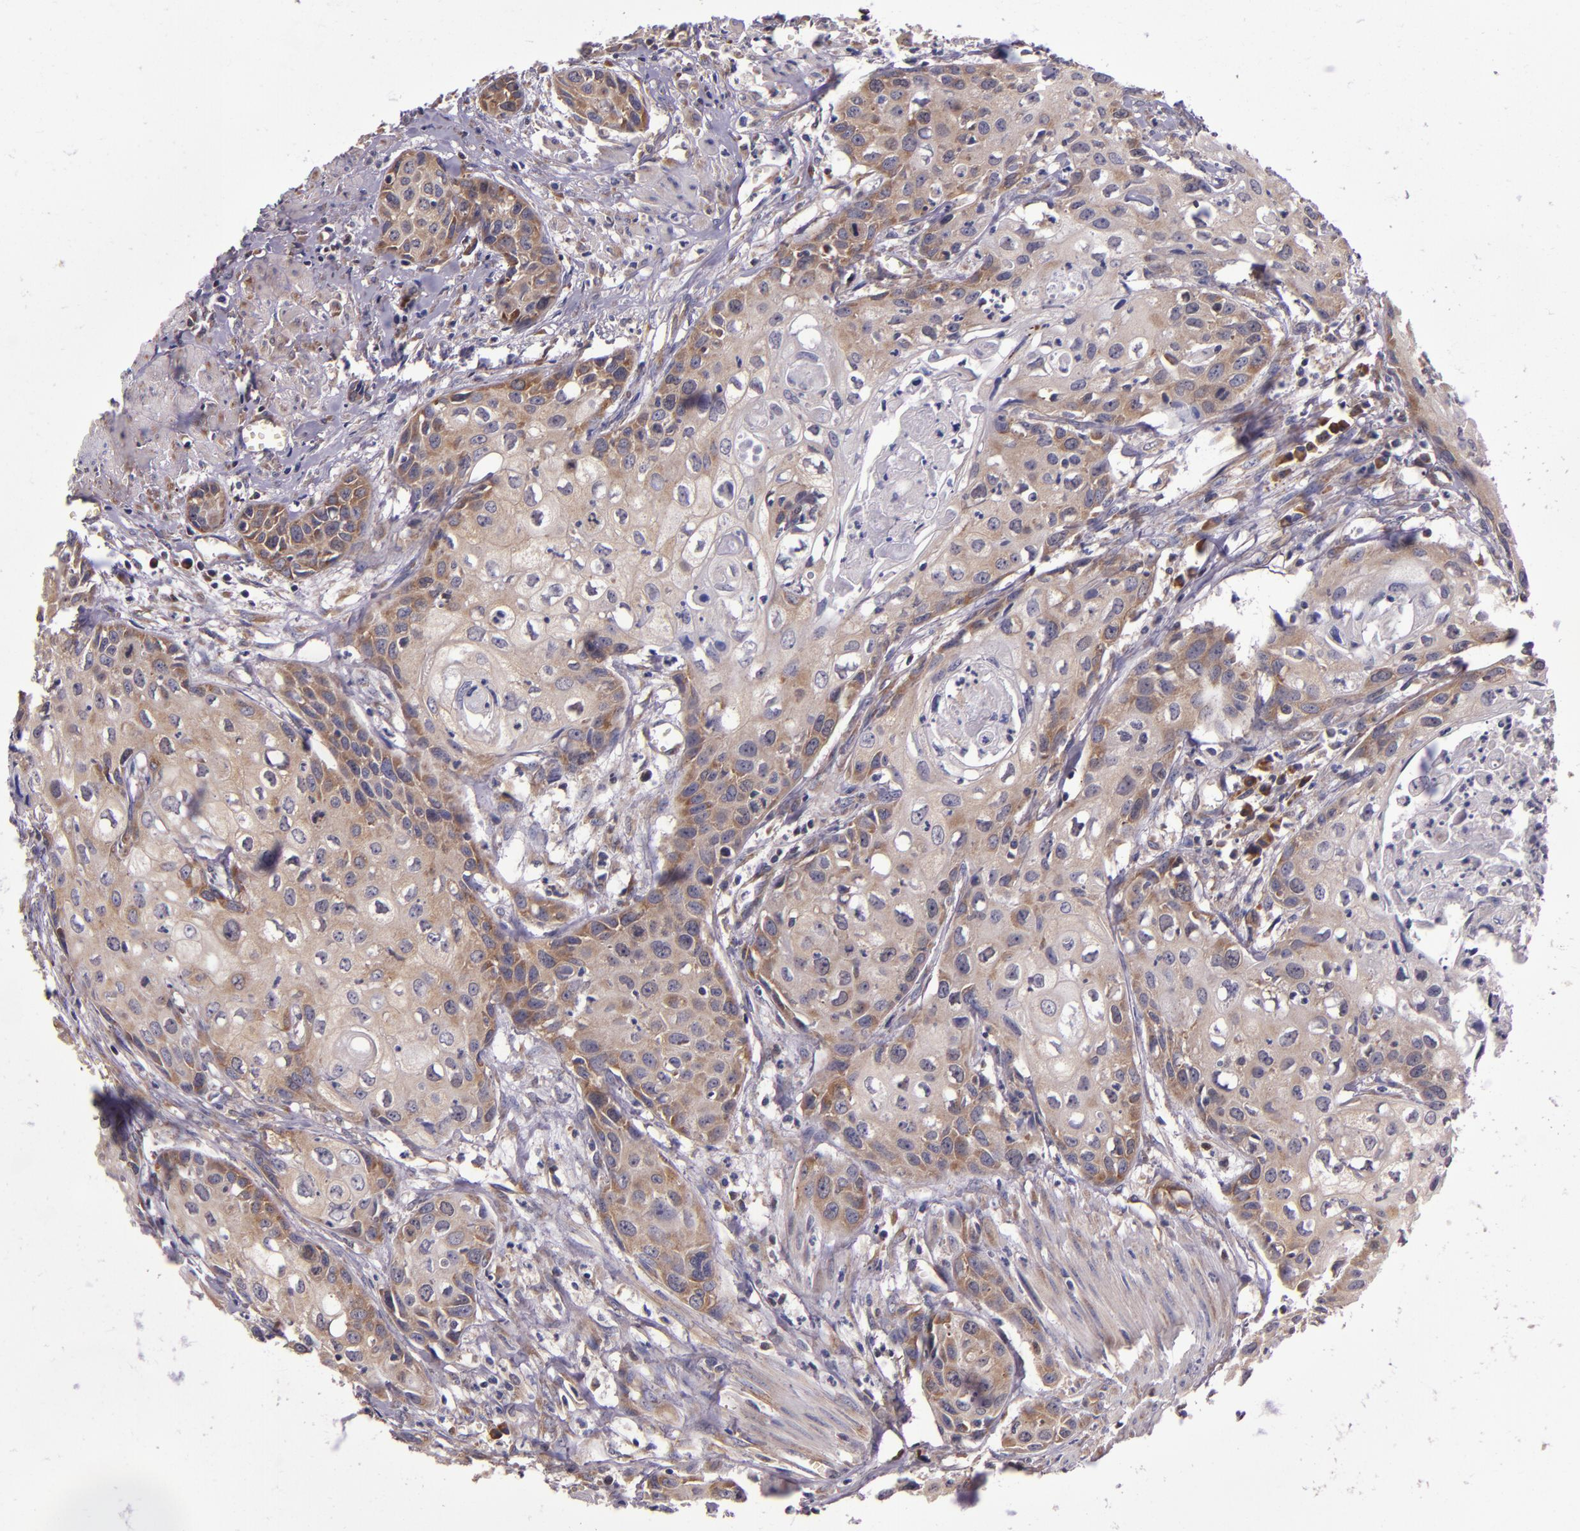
{"staining": {"intensity": "moderate", "quantity": ">75%", "location": "cytoplasmic/membranous"}, "tissue": "urothelial cancer", "cell_type": "Tumor cells", "image_type": "cancer", "snomed": [{"axis": "morphology", "description": "Urothelial carcinoma, High grade"}, {"axis": "topography", "description": "Urinary bladder"}], "caption": "Brown immunohistochemical staining in high-grade urothelial carcinoma reveals moderate cytoplasmic/membranous expression in about >75% of tumor cells.", "gene": "EIF4ENIF1", "patient": {"sex": "male", "age": 54}}